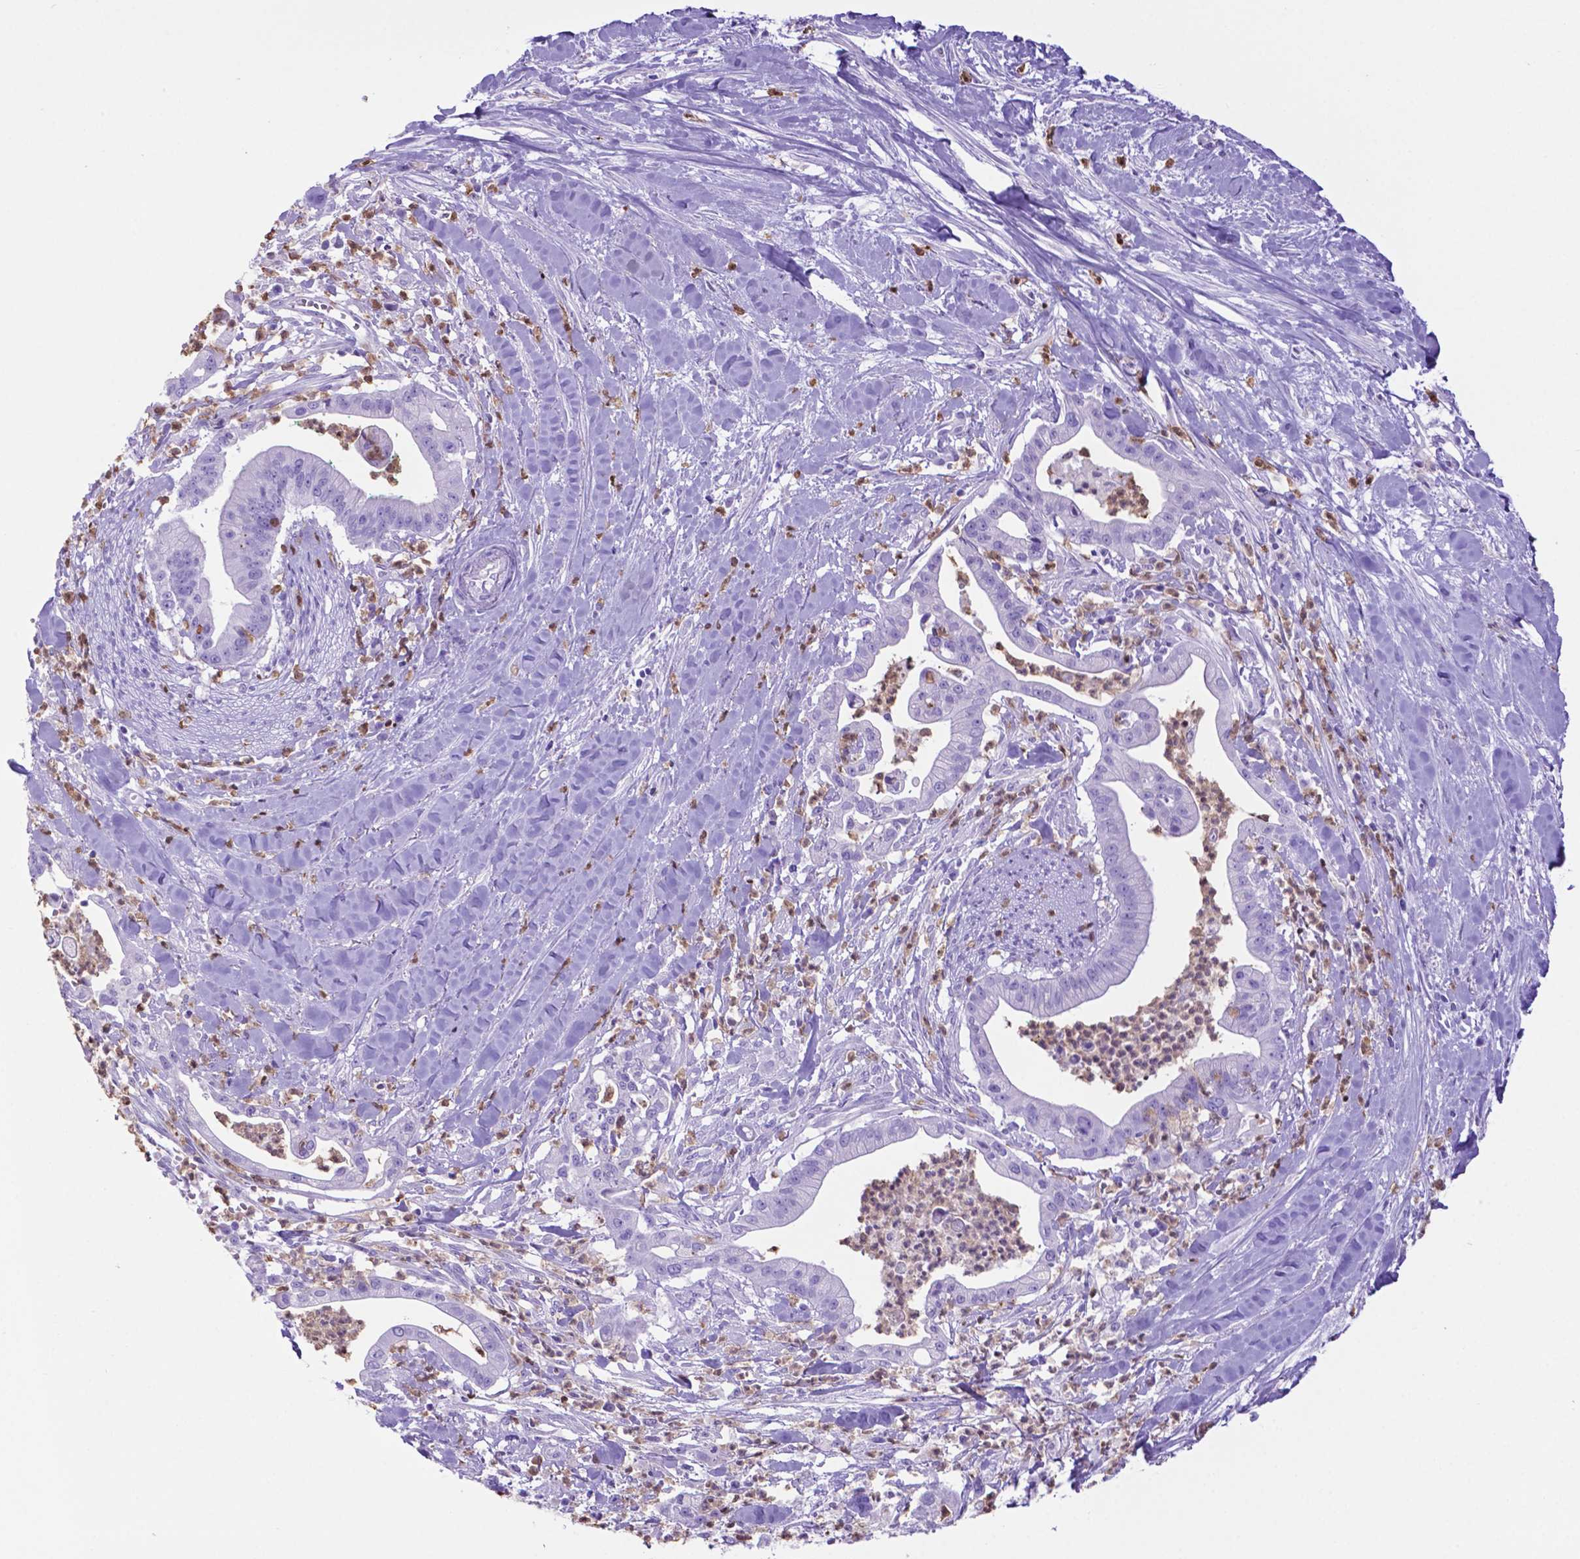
{"staining": {"intensity": "negative", "quantity": "none", "location": "none"}, "tissue": "pancreatic cancer", "cell_type": "Tumor cells", "image_type": "cancer", "snomed": [{"axis": "morphology", "description": "Normal tissue, NOS"}, {"axis": "morphology", "description": "Adenocarcinoma, NOS"}, {"axis": "topography", "description": "Lymph node"}, {"axis": "topography", "description": "Pancreas"}], "caption": "An image of adenocarcinoma (pancreatic) stained for a protein demonstrates no brown staining in tumor cells.", "gene": "LZTR1", "patient": {"sex": "female", "age": 58}}